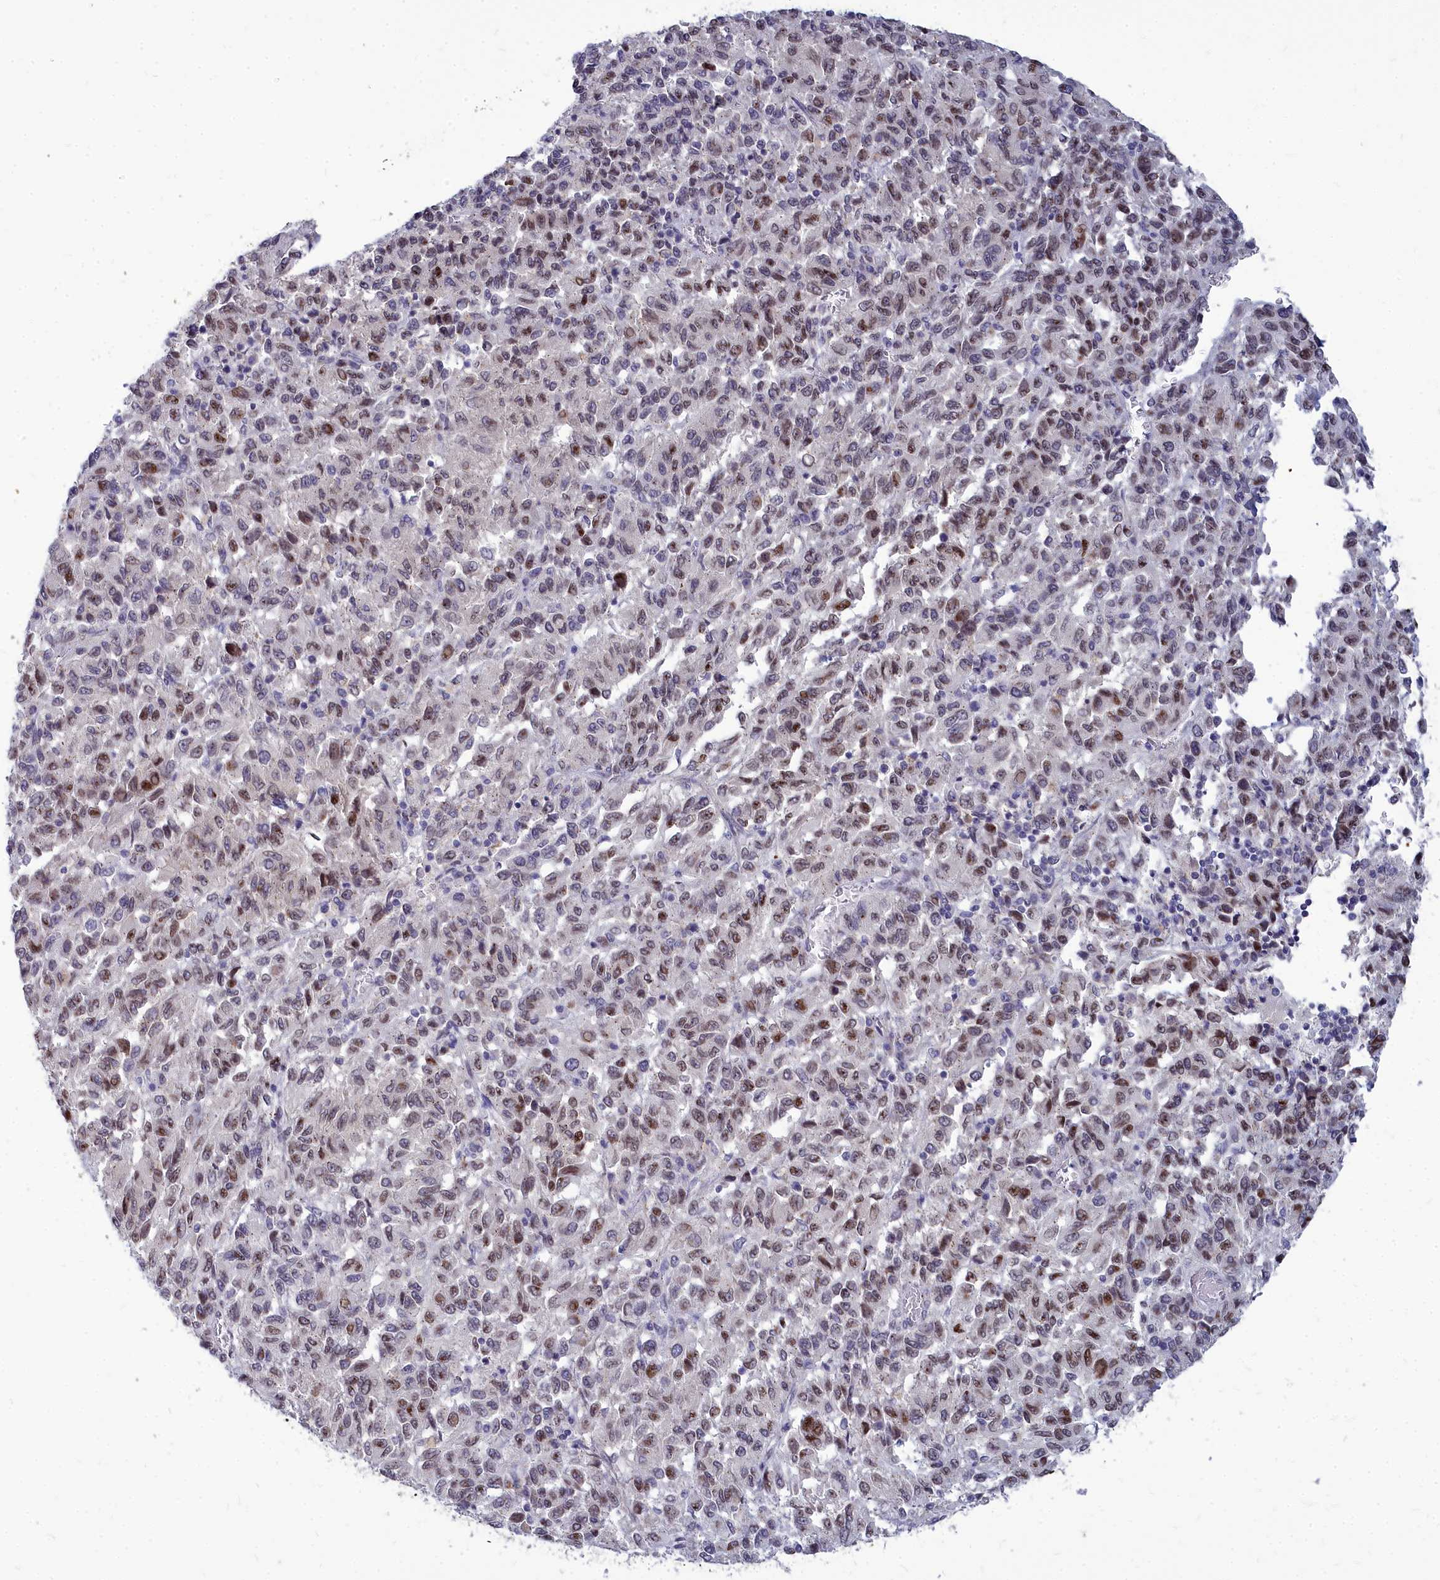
{"staining": {"intensity": "moderate", "quantity": "25%-75%", "location": "nuclear"}, "tissue": "melanoma", "cell_type": "Tumor cells", "image_type": "cancer", "snomed": [{"axis": "morphology", "description": "Malignant melanoma, Metastatic site"}, {"axis": "topography", "description": "Lung"}], "caption": "Protein expression analysis of human malignant melanoma (metastatic site) reveals moderate nuclear staining in about 25%-75% of tumor cells.", "gene": "NOXA1", "patient": {"sex": "male", "age": 64}}